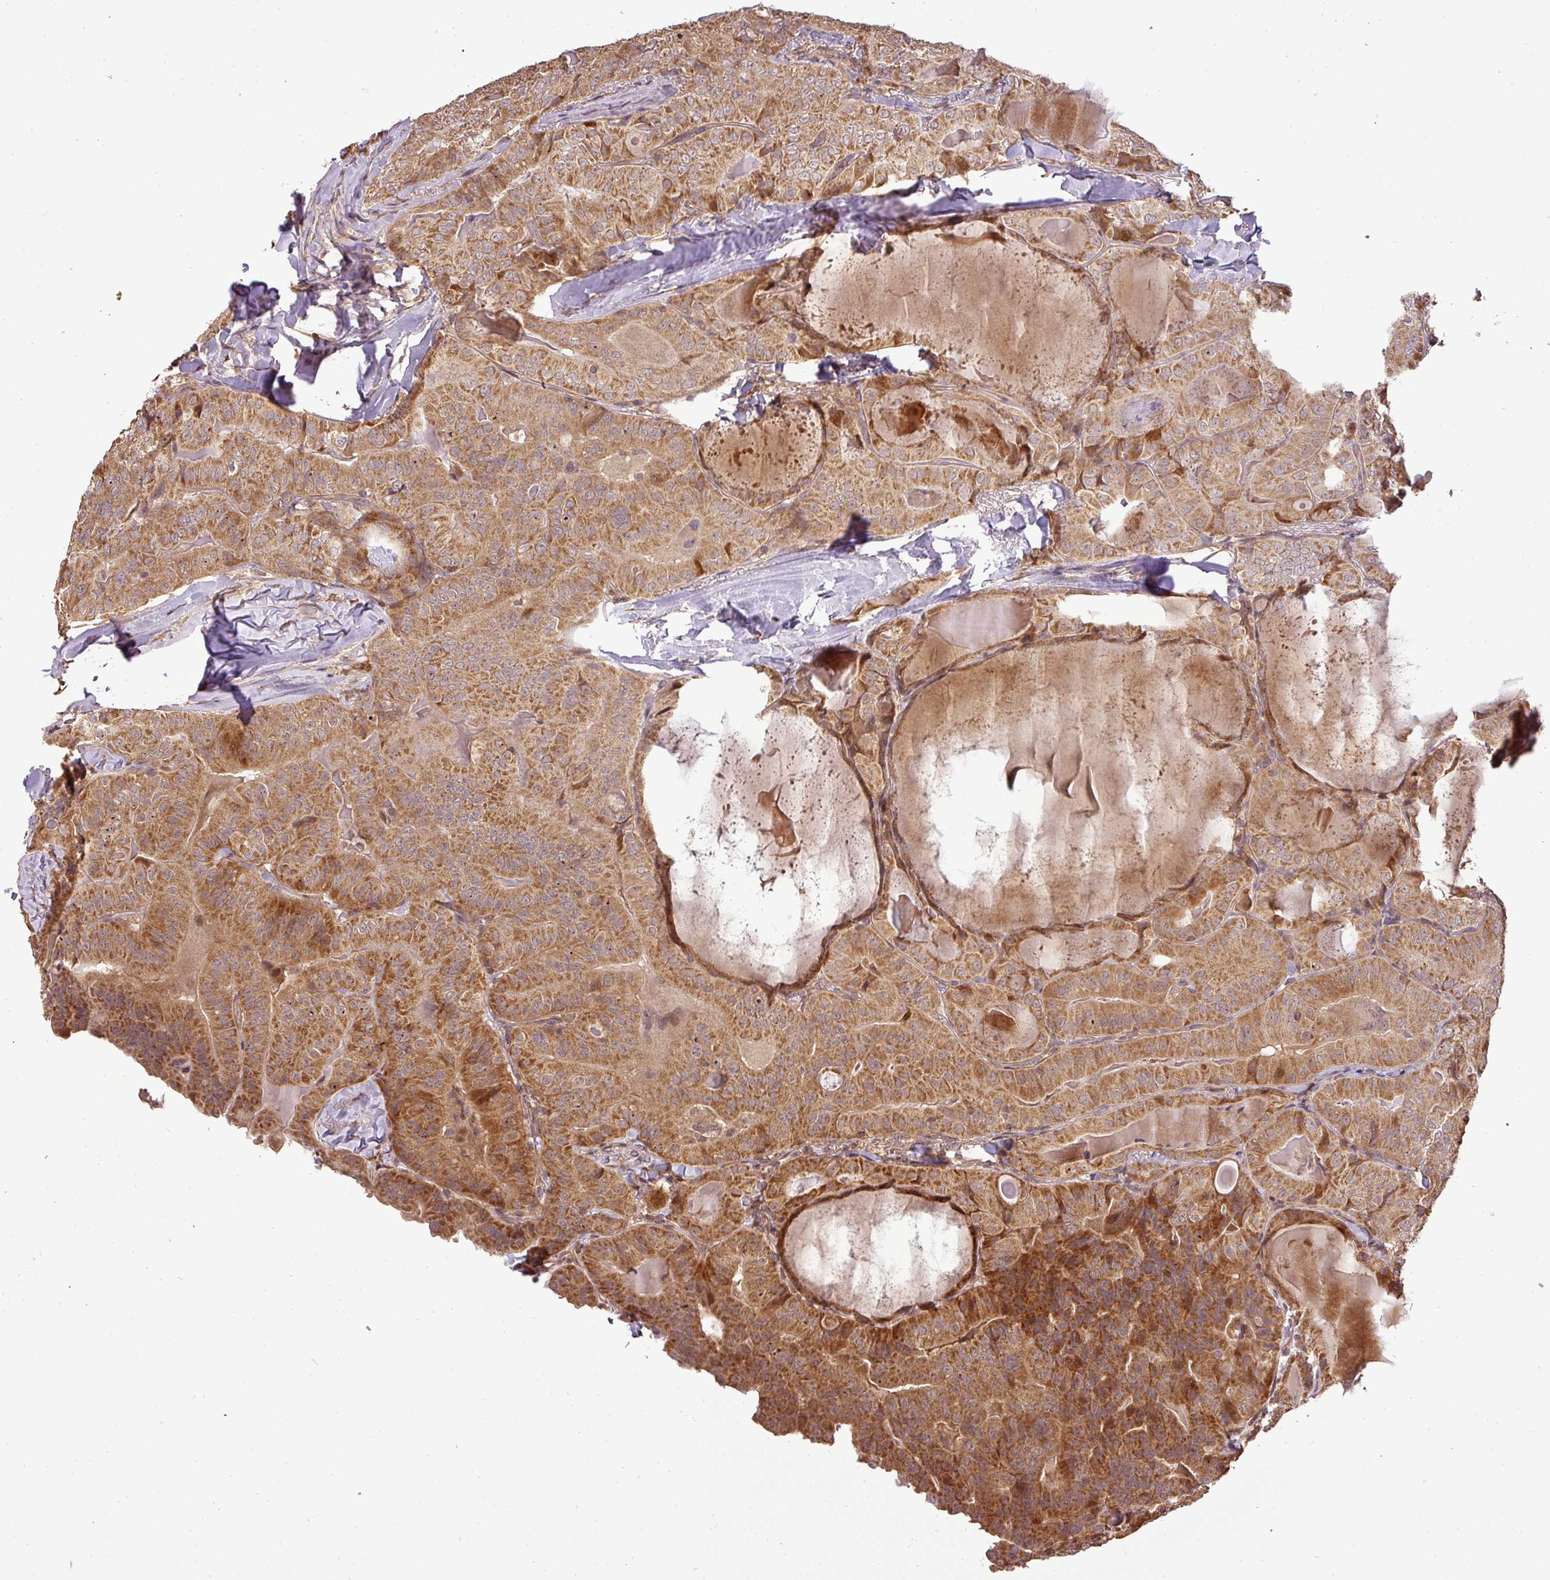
{"staining": {"intensity": "moderate", "quantity": ">75%", "location": "cytoplasmic/membranous"}, "tissue": "thyroid cancer", "cell_type": "Tumor cells", "image_type": "cancer", "snomed": [{"axis": "morphology", "description": "Papillary adenocarcinoma, NOS"}, {"axis": "topography", "description": "Thyroid gland"}], "caption": "Approximately >75% of tumor cells in thyroid cancer (papillary adenocarcinoma) exhibit moderate cytoplasmic/membranous protein staining as visualized by brown immunohistochemical staining.", "gene": "FAIM", "patient": {"sex": "female", "age": 68}}